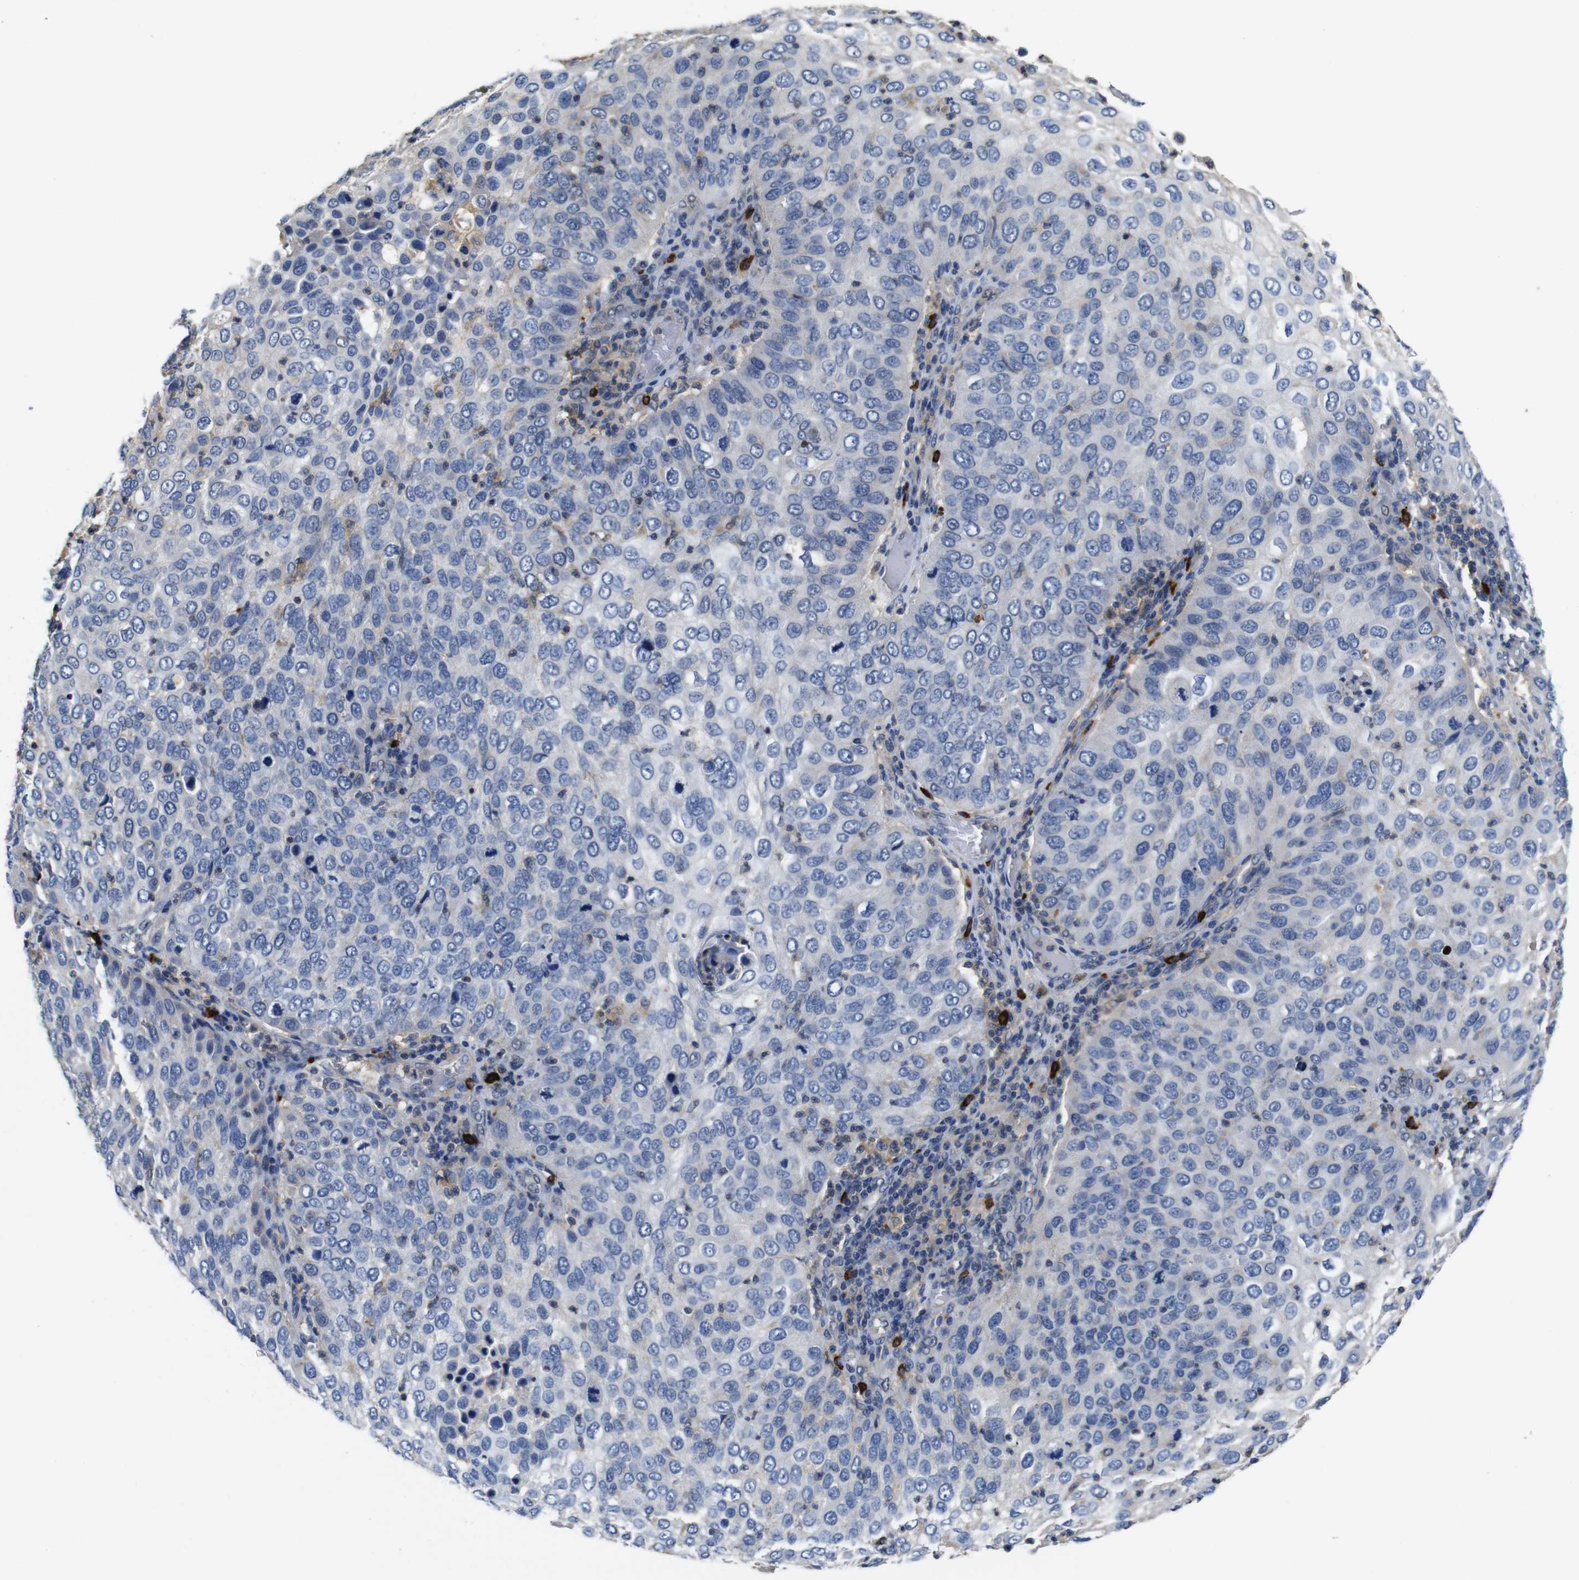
{"staining": {"intensity": "negative", "quantity": "none", "location": "none"}, "tissue": "skin cancer", "cell_type": "Tumor cells", "image_type": "cancer", "snomed": [{"axis": "morphology", "description": "Squamous cell carcinoma, NOS"}, {"axis": "topography", "description": "Skin"}], "caption": "This is an IHC micrograph of human skin squamous cell carcinoma. There is no staining in tumor cells.", "gene": "GLIPR1", "patient": {"sex": "male", "age": 87}}